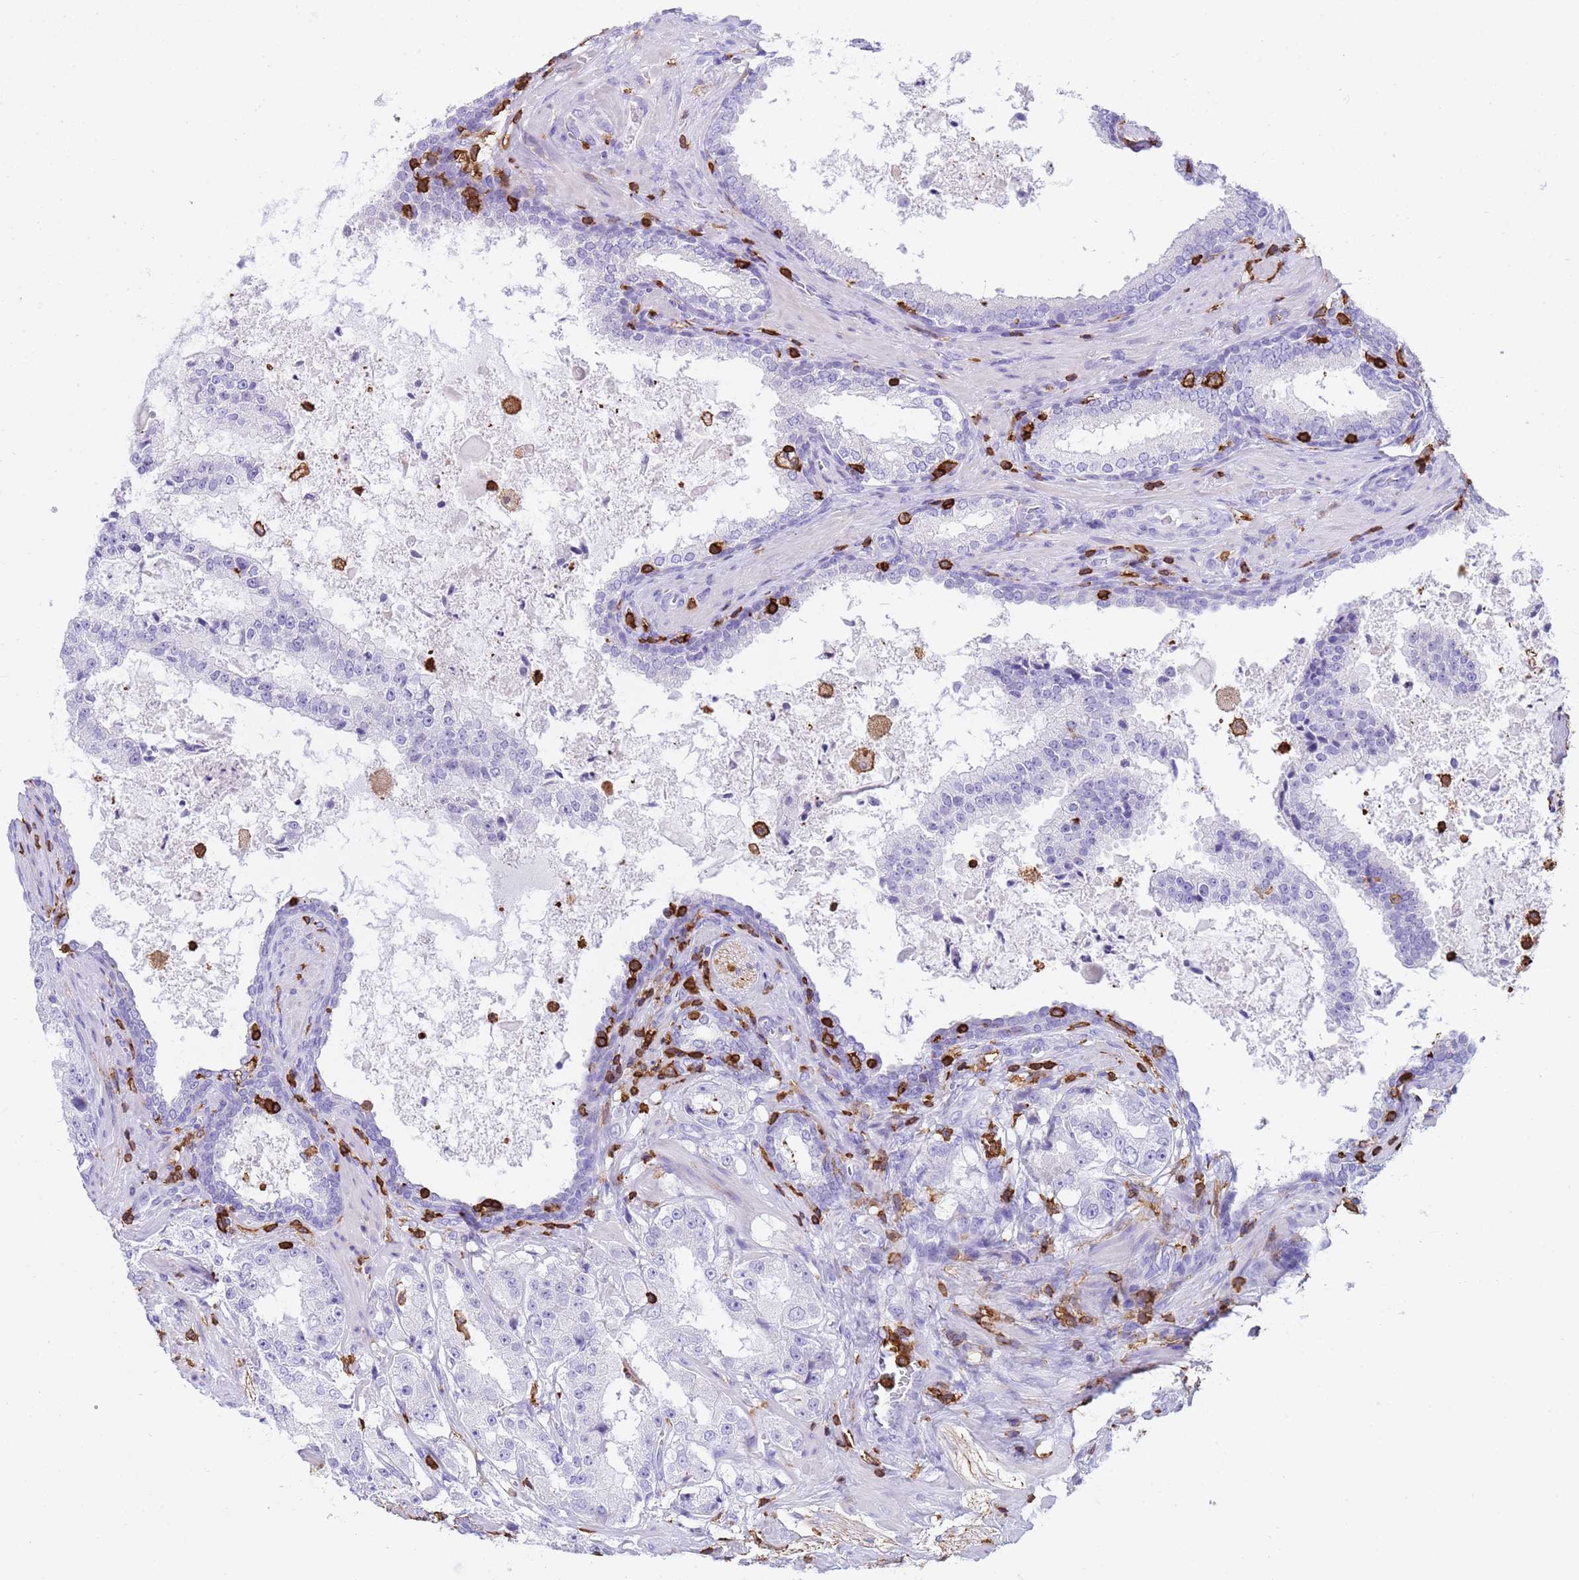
{"staining": {"intensity": "negative", "quantity": "none", "location": "none"}, "tissue": "prostate cancer", "cell_type": "Tumor cells", "image_type": "cancer", "snomed": [{"axis": "morphology", "description": "Adenocarcinoma, High grade"}, {"axis": "topography", "description": "Prostate"}], "caption": "Immunohistochemistry (IHC) of prostate high-grade adenocarcinoma reveals no positivity in tumor cells. (DAB immunohistochemistry (IHC) visualized using brightfield microscopy, high magnification).", "gene": "IRF5", "patient": {"sex": "male", "age": 73}}